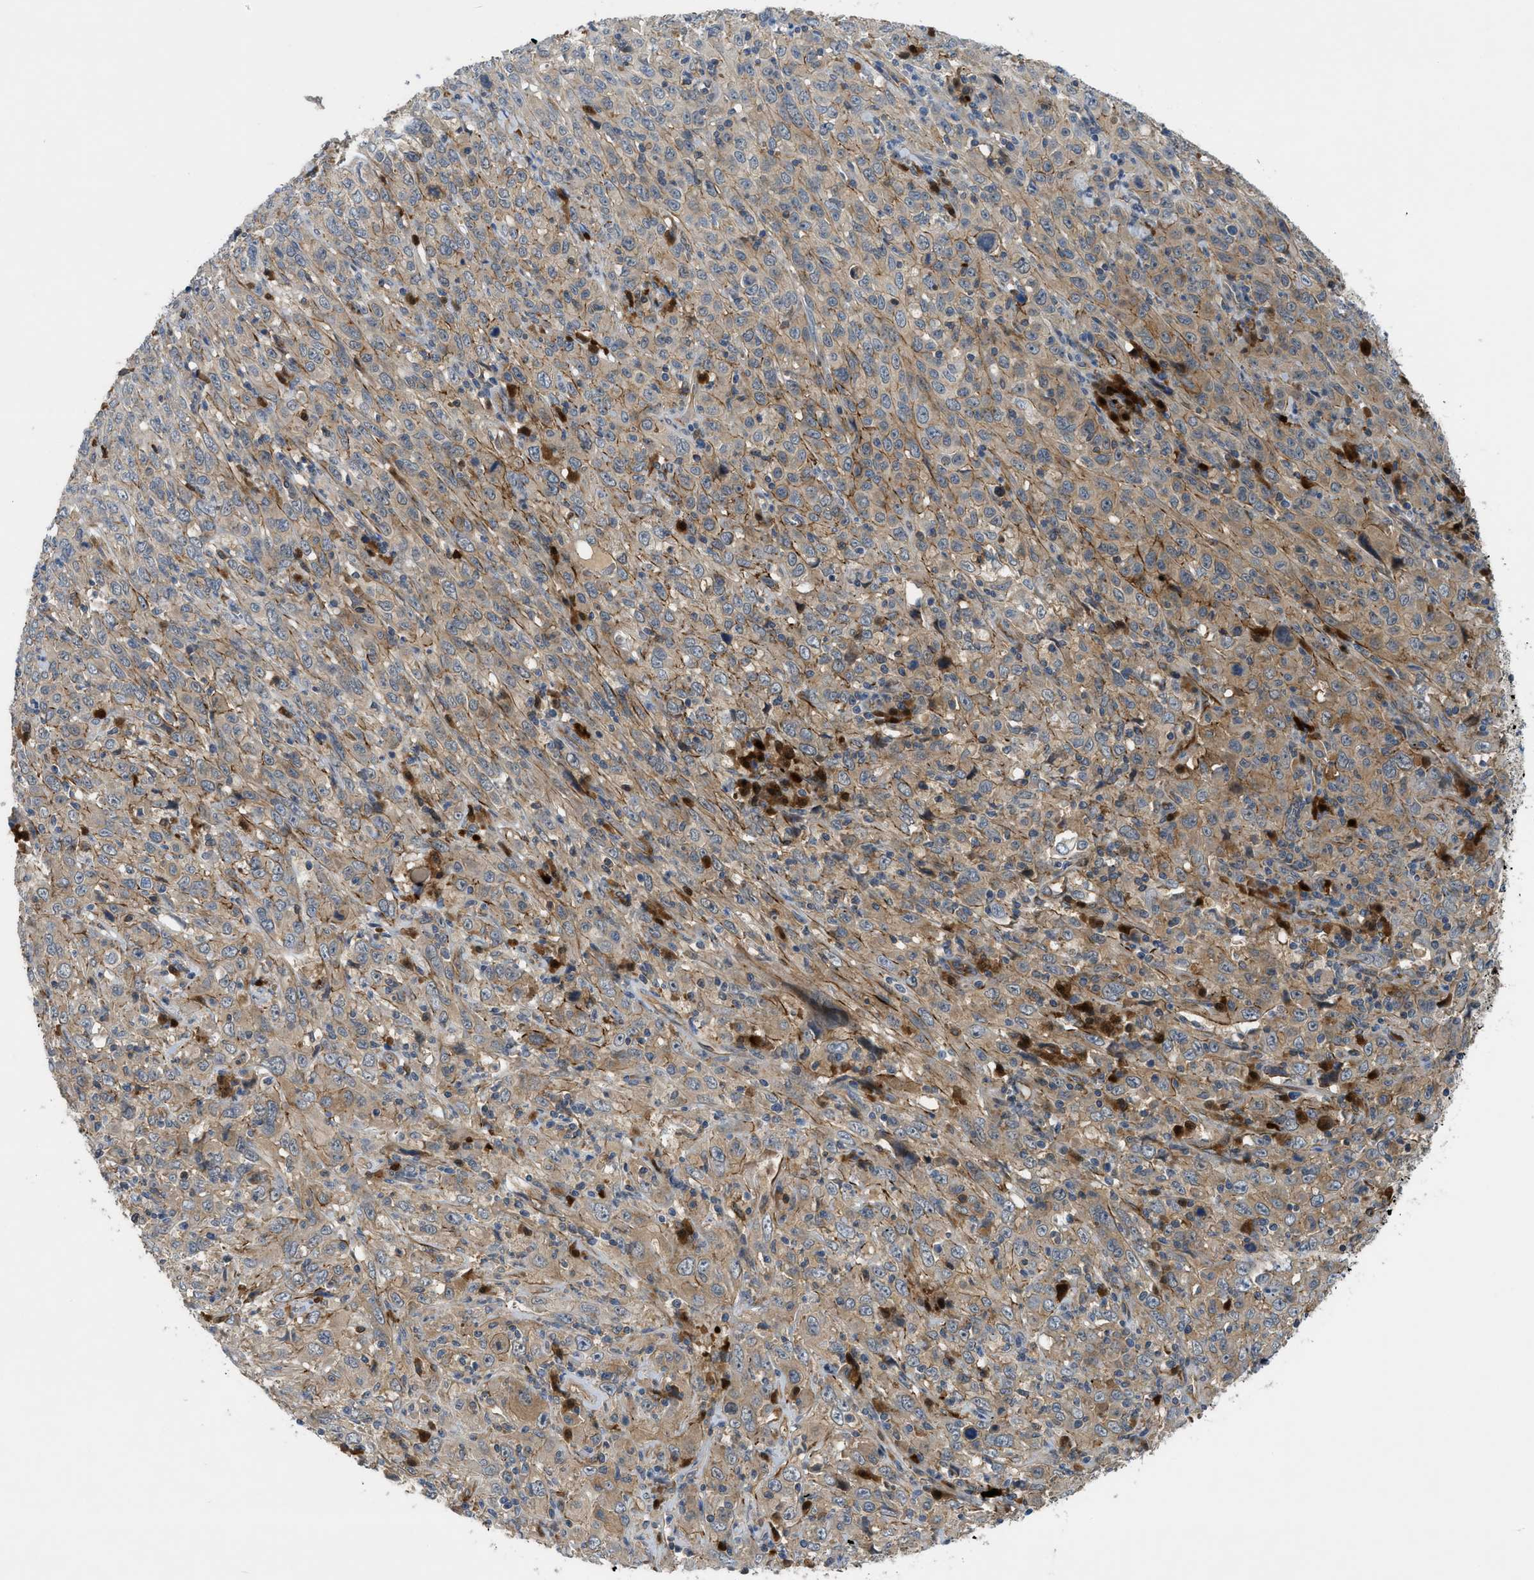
{"staining": {"intensity": "moderate", "quantity": ">75%", "location": "cytoplasmic/membranous"}, "tissue": "cervical cancer", "cell_type": "Tumor cells", "image_type": "cancer", "snomed": [{"axis": "morphology", "description": "Squamous cell carcinoma, NOS"}, {"axis": "topography", "description": "Cervix"}], "caption": "Immunohistochemical staining of cervical cancer displays medium levels of moderate cytoplasmic/membranous protein staining in approximately >75% of tumor cells. (Brightfield microscopy of DAB IHC at high magnification).", "gene": "TRAK2", "patient": {"sex": "female", "age": 46}}